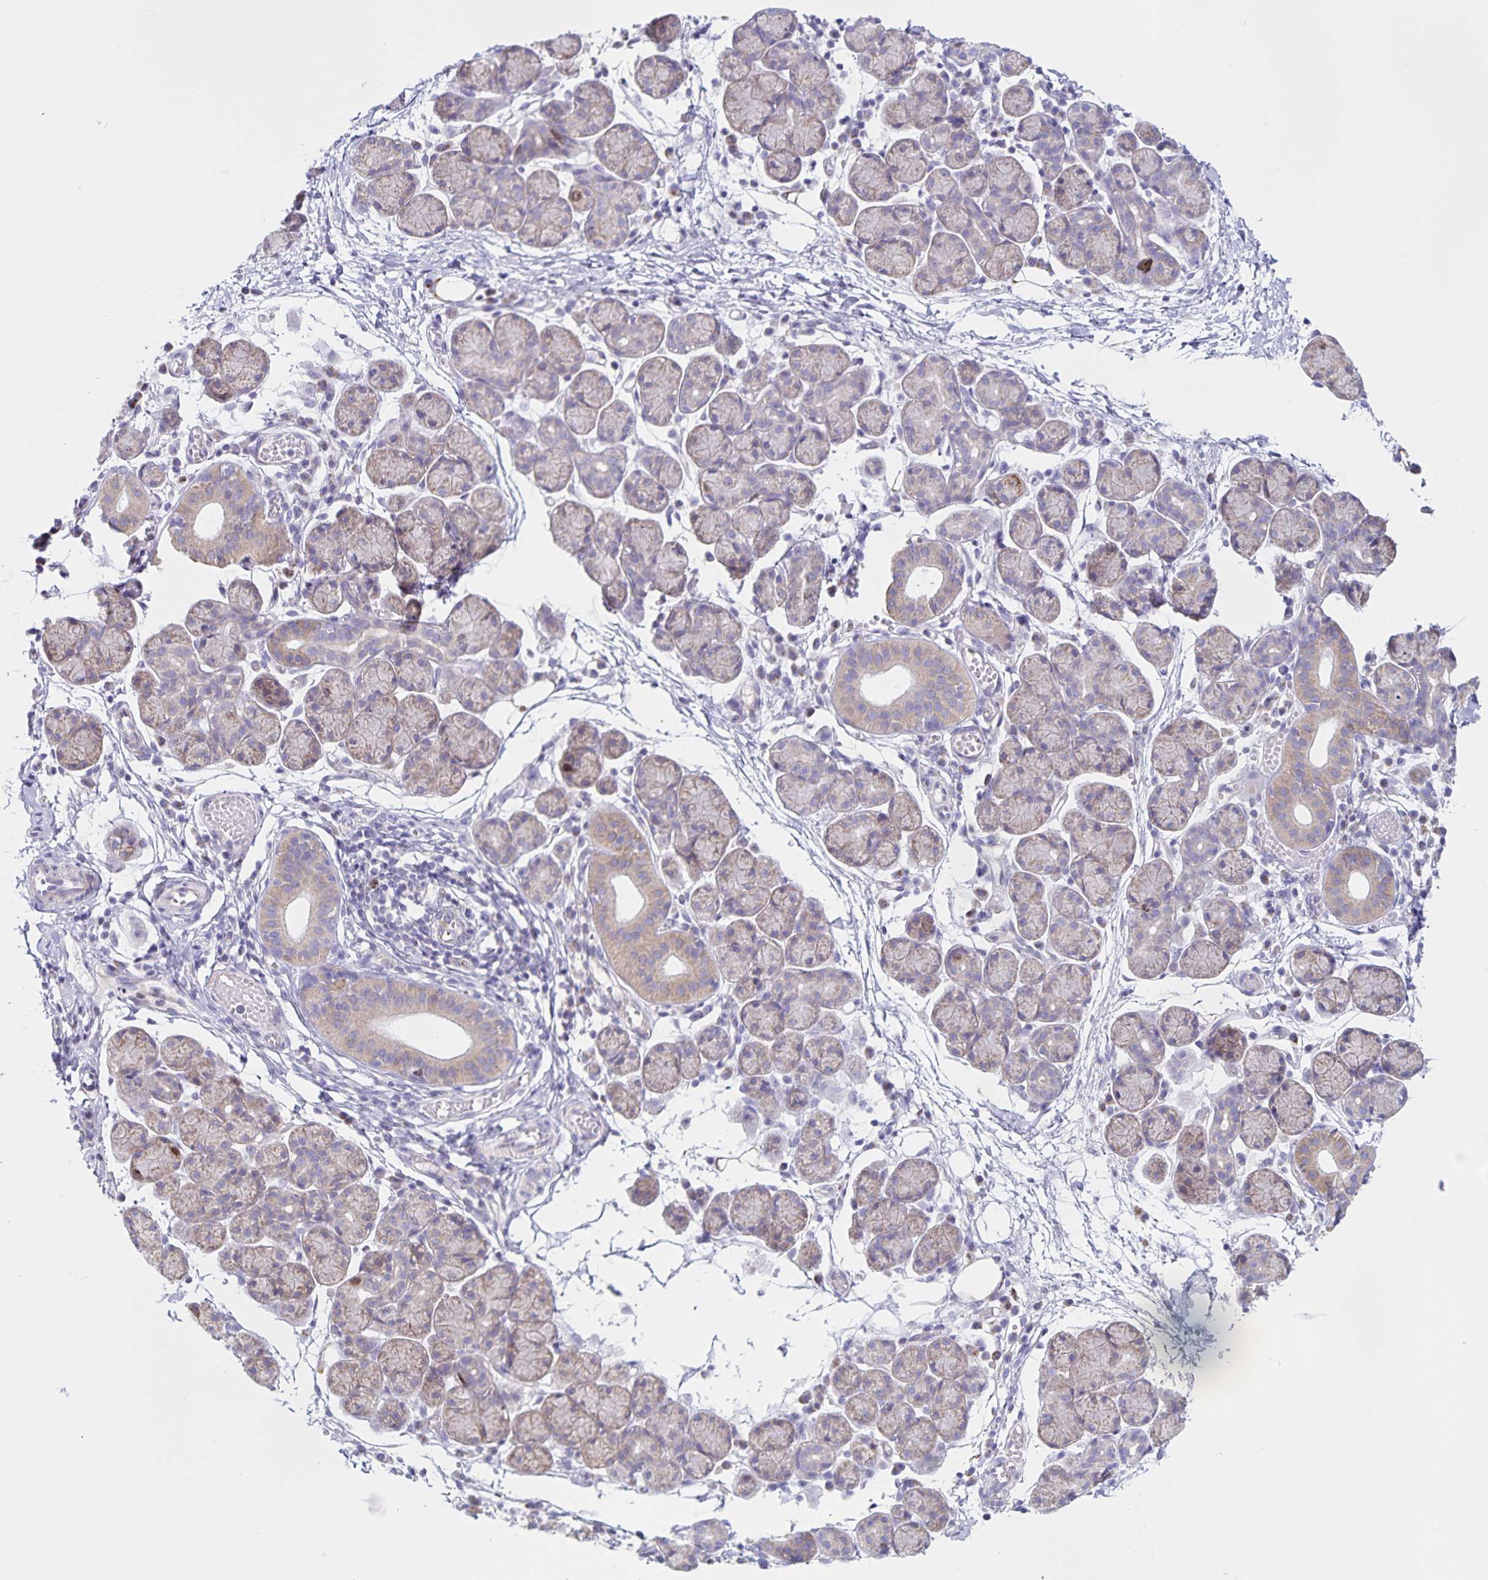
{"staining": {"intensity": "weak", "quantity": "25%-75%", "location": "cytoplasmic/membranous"}, "tissue": "salivary gland", "cell_type": "Glandular cells", "image_type": "normal", "snomed": [{"axis": "morphology", "description": "Normal tissue, NOS"}, {"axis": "morphology", "description": "Inflammation, NOS"}, {"axis": "topography", "description": "Lymph node"}, {"axis": "topography", "description": "Salivary gland"}], "caption": "Salivary gland stained for a protein (brown) shows weak cytoplasmic/membranous positive staining in approximately 25%-75% of glandular cells.", "gene": "CENPH", "patient": {"sex": "male", "age": 3}}